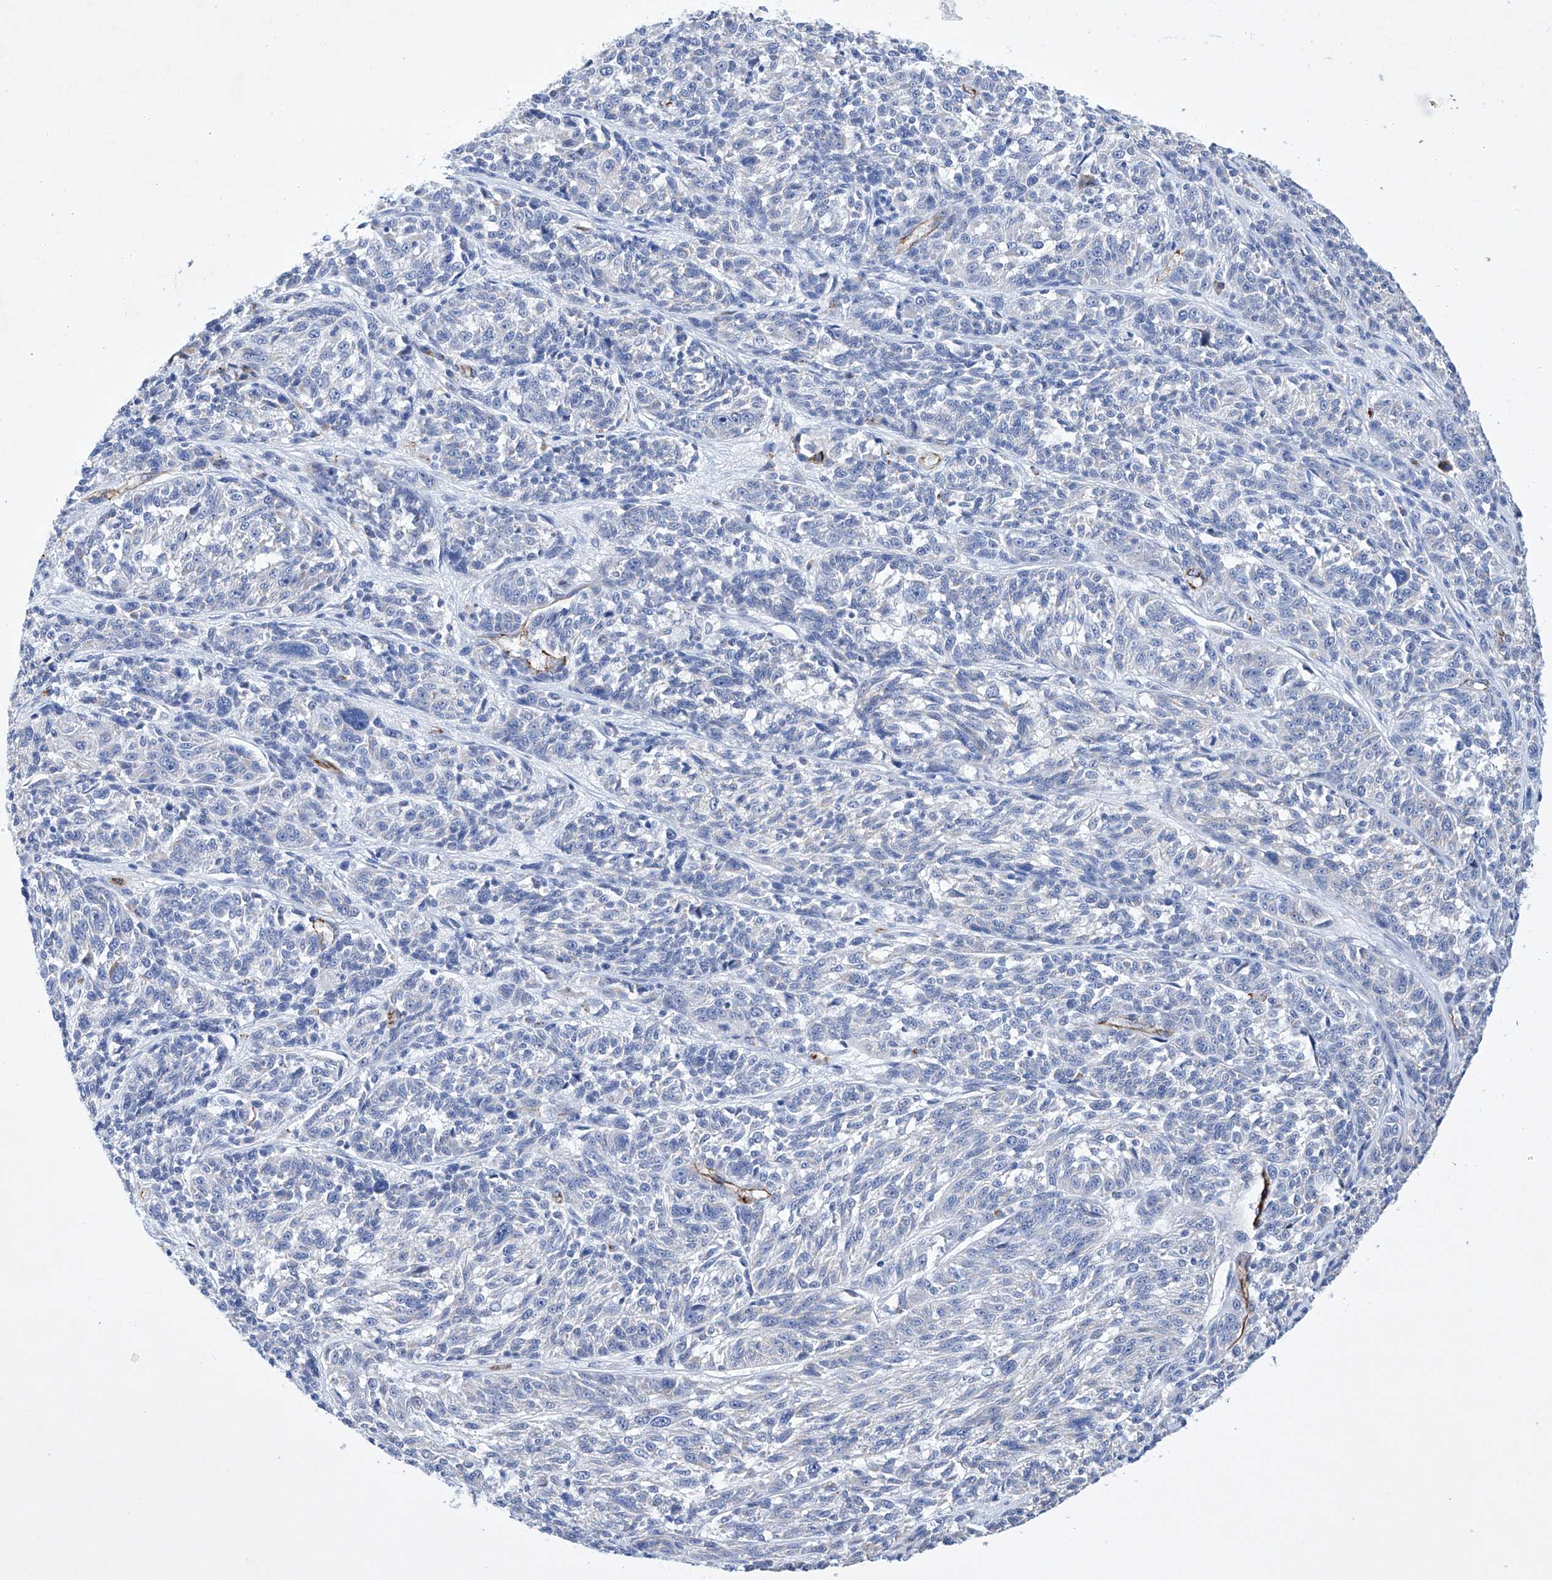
{"staining": {"intensity": "negative", "quantity": "none", "location": "none"}, "tissue": "melanoma", "cell_type": "Tumor cells", "image_type": "cancer", "snomed": [{"axis": "morphology", "description": "Malignant melanoma, NOS"}, {"axis": "topography", "description": "Skin"}], "caption": "A photomicrograph of melanoma stained for a protein demonstrates no brown staining in tumor cells.", "gene": "ETV7", "patient": {"sex": "male", "age": 53}}